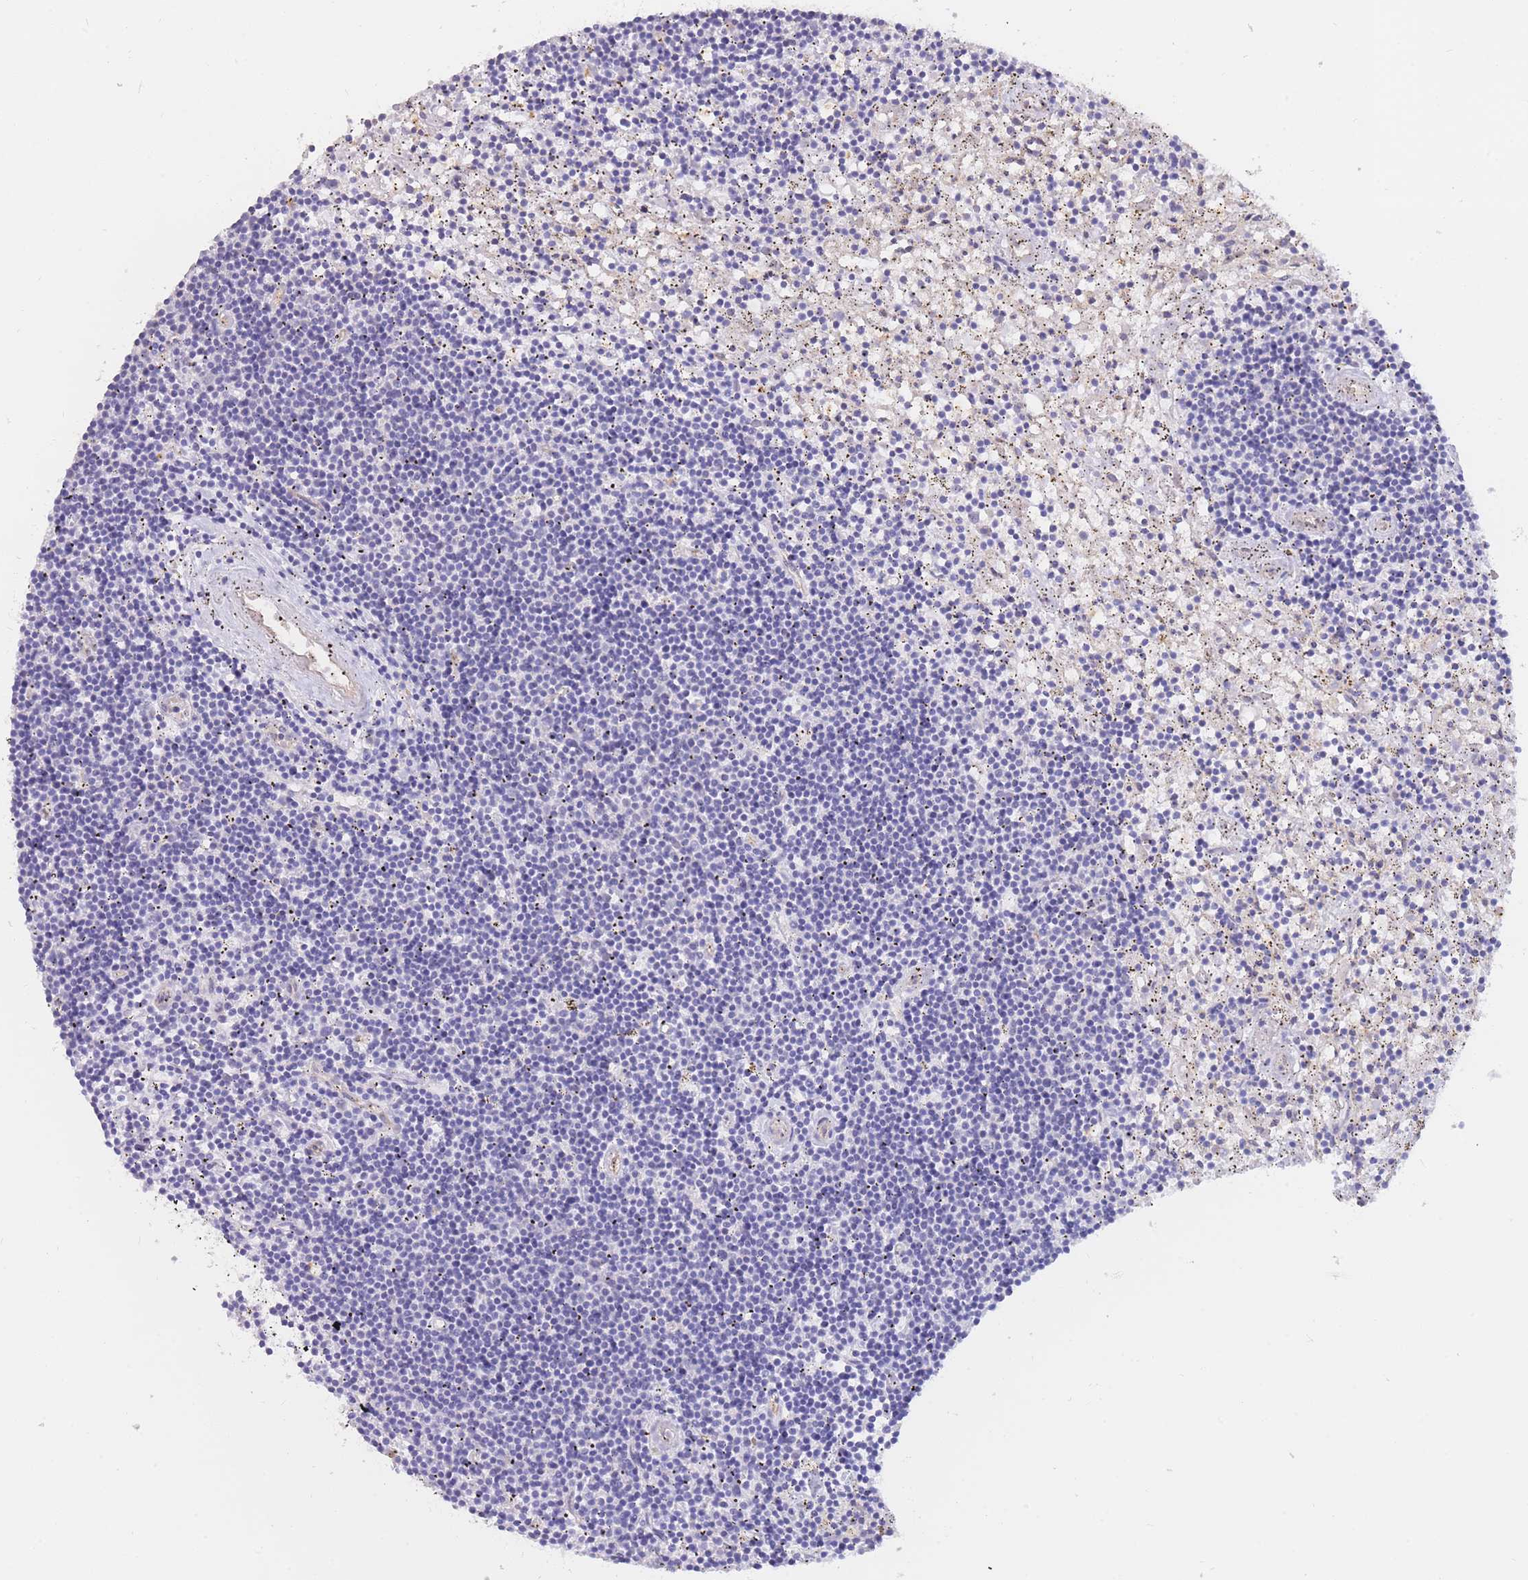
{"staining": {"intensity": "negative", "quantity": "none", "location": "none"}, "tissue": "lymphoma", "cell_type": "Tumor cells", "image_type": "cancer", "snomed": [{"axis": "morphology", "description": "Malignant lymphoma, non-Hodgkin's type, Low grade"}, {"axis": "topography", "description": "Spleen"}], "caption": "A histopathology image of human low-grade malignant lymphoma, non-Hodgkin's type is negative for staining in tumor cells. The staining was performed using DAB to visualize the protein expression in brown, while the nuclei were stained in blue with hematoxylin (Magnification: 20x).", "gene": "SULT1A1", "patient": {"sex": "male", "age": 76}}